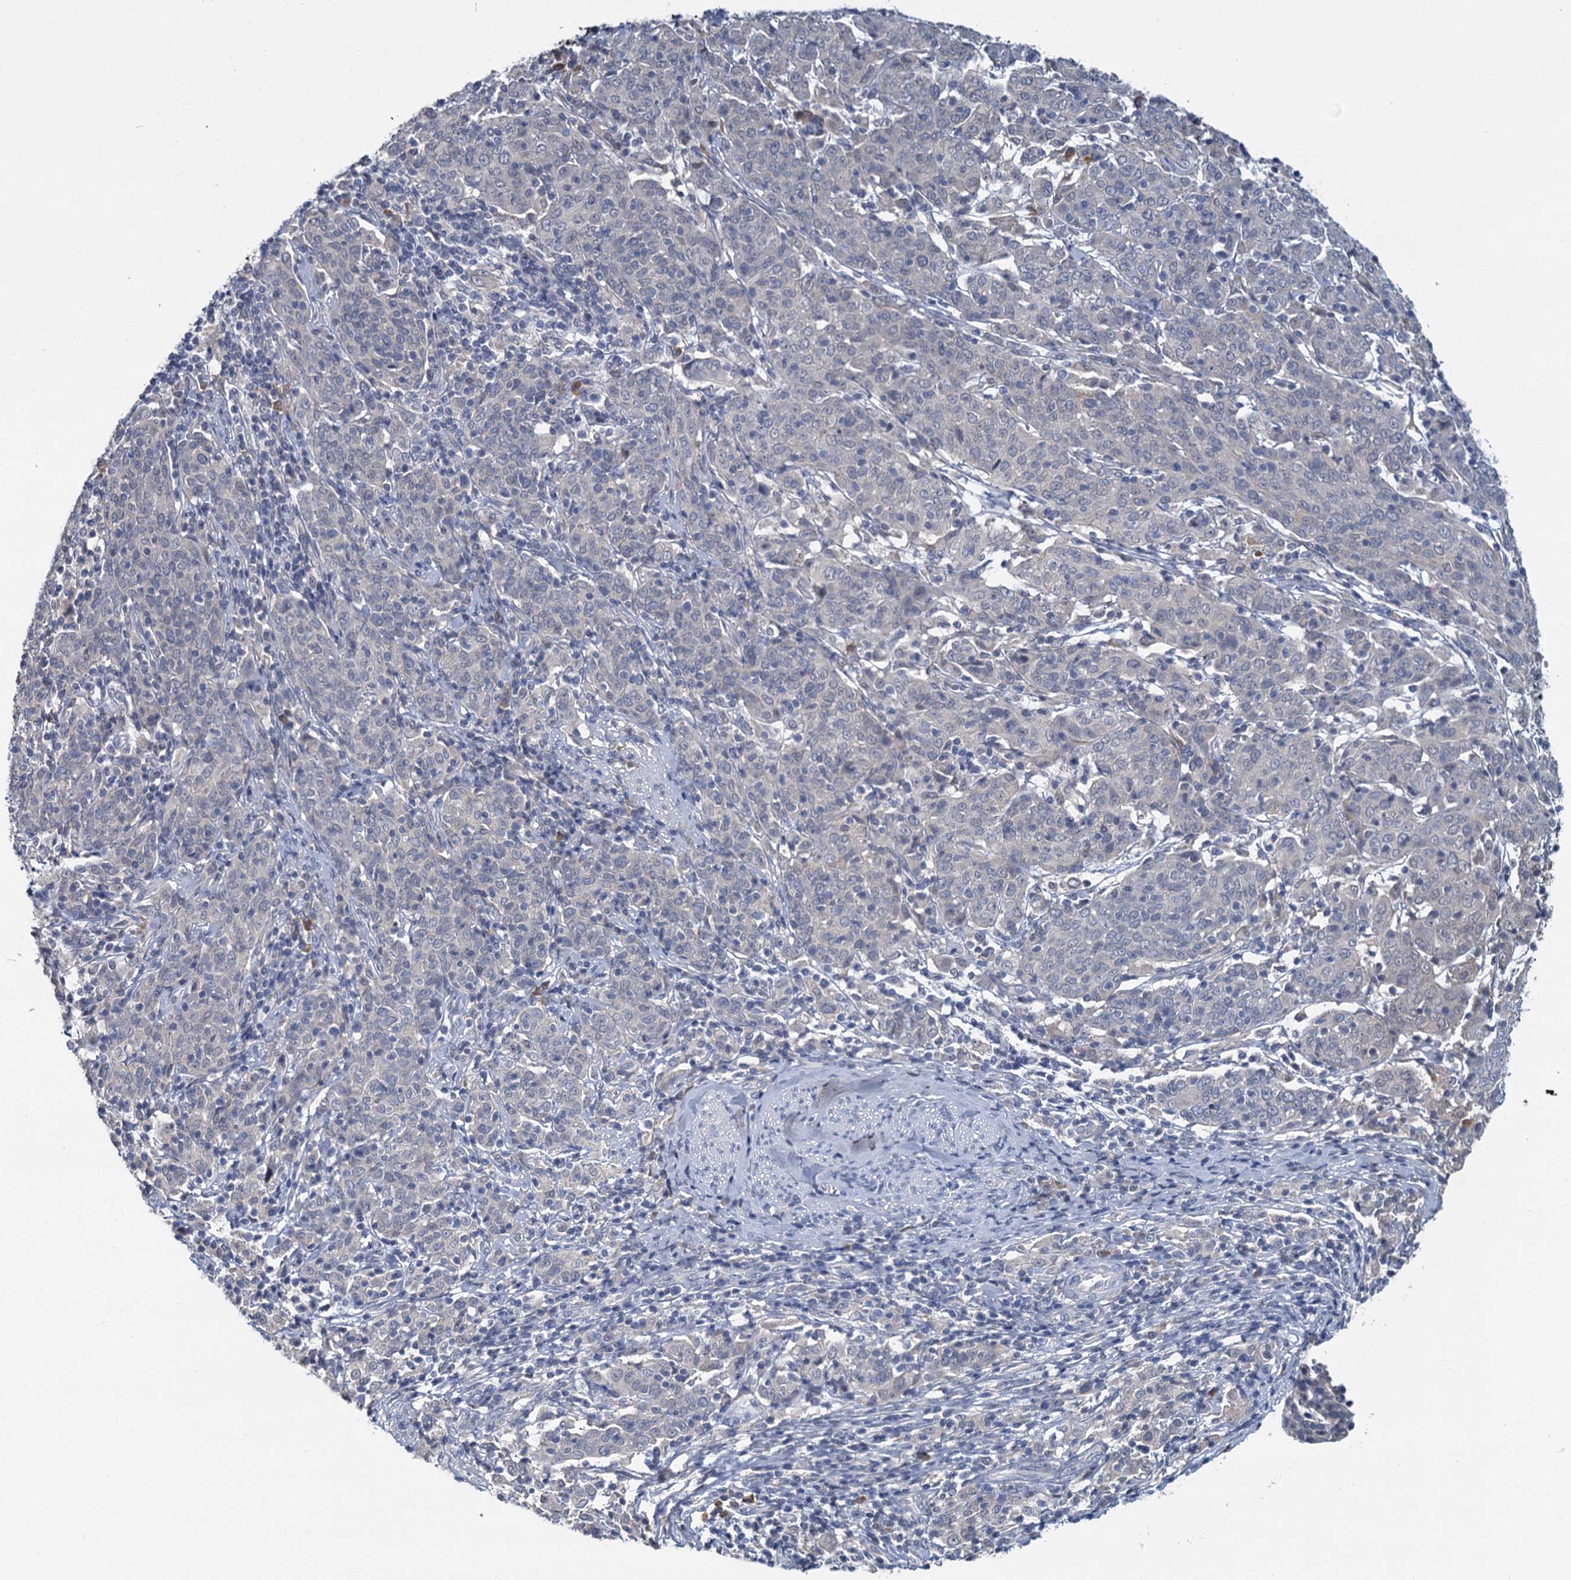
{"staining": {"intensity": "negative", "quantity": "none", "location": "none"}, "tissue": "cervical cancer", "cell_type": "Tumor cells", "image_type": "cancer", "snomed": [{"axis": "morphology", "description": "Squamous cell carcinoma, NOS"}, {"axis": "topography", "description": "Cervix"}], "caption": "Protein analysis of cervical cancer demonstrates no significant positivity in tumor cells.", "gene": "ANKRD42", "patient": {"sex": "female", "age": 67}}